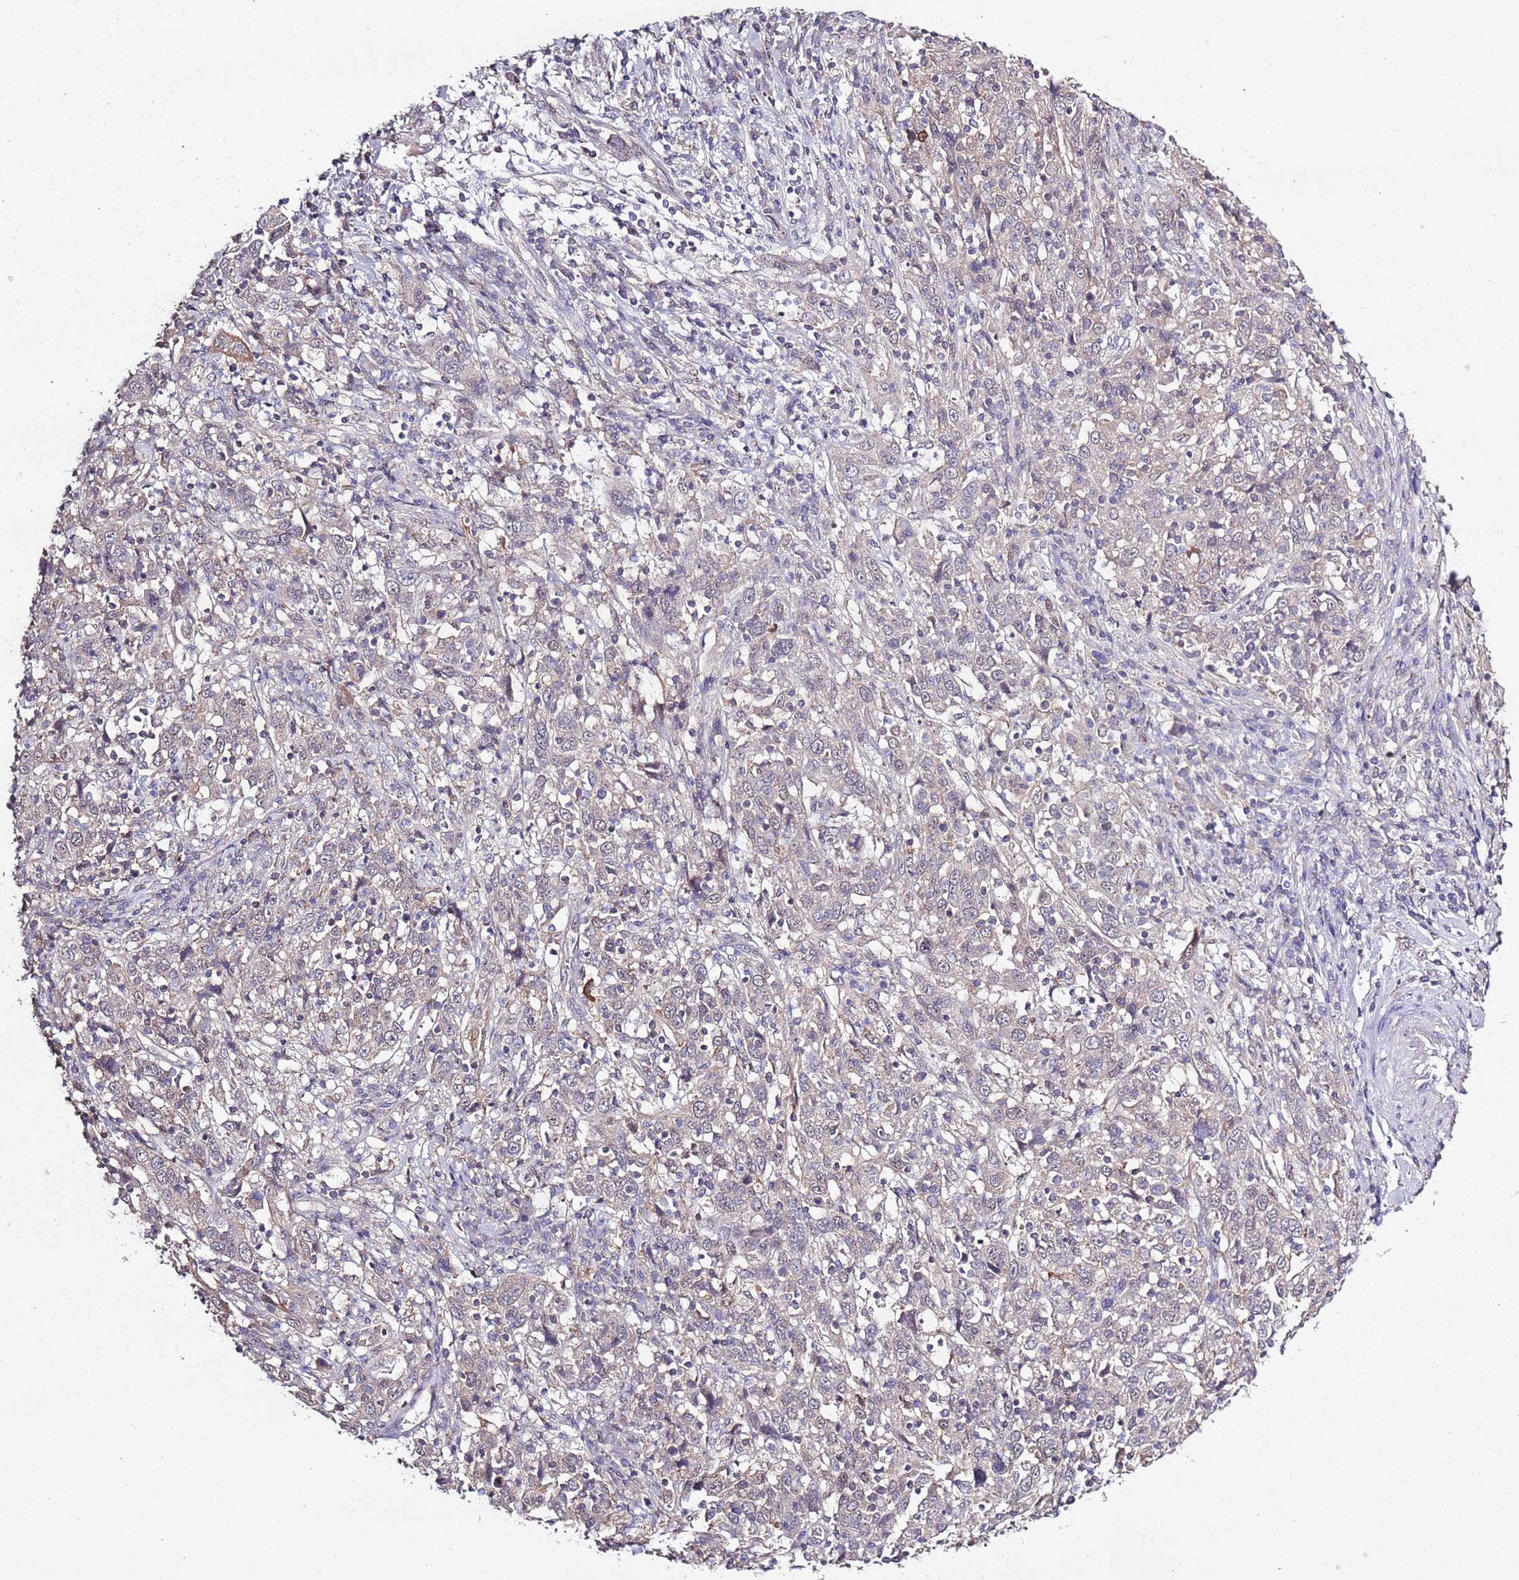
{"staining": {"intensity": "negative", "quantity": "none", "location": "none"}, "tissue": "cervical cancer", "cell_type": "Tumor cells", "image_type": "cancer", "snomed": [{"axis": "morphology", "description": "Squamous cell carcinoma, NOS"}, {"axis": "topography", "description": "Cervix"}], "caption": "Immunohistochemistry (IHC) micrograph of cervical squamous cell carcinoma stained for a protein (brown), which reveals no positivity in tumor cells.", "gene": "CAPN9", "patient": {"sex": "female", "age": 46}}